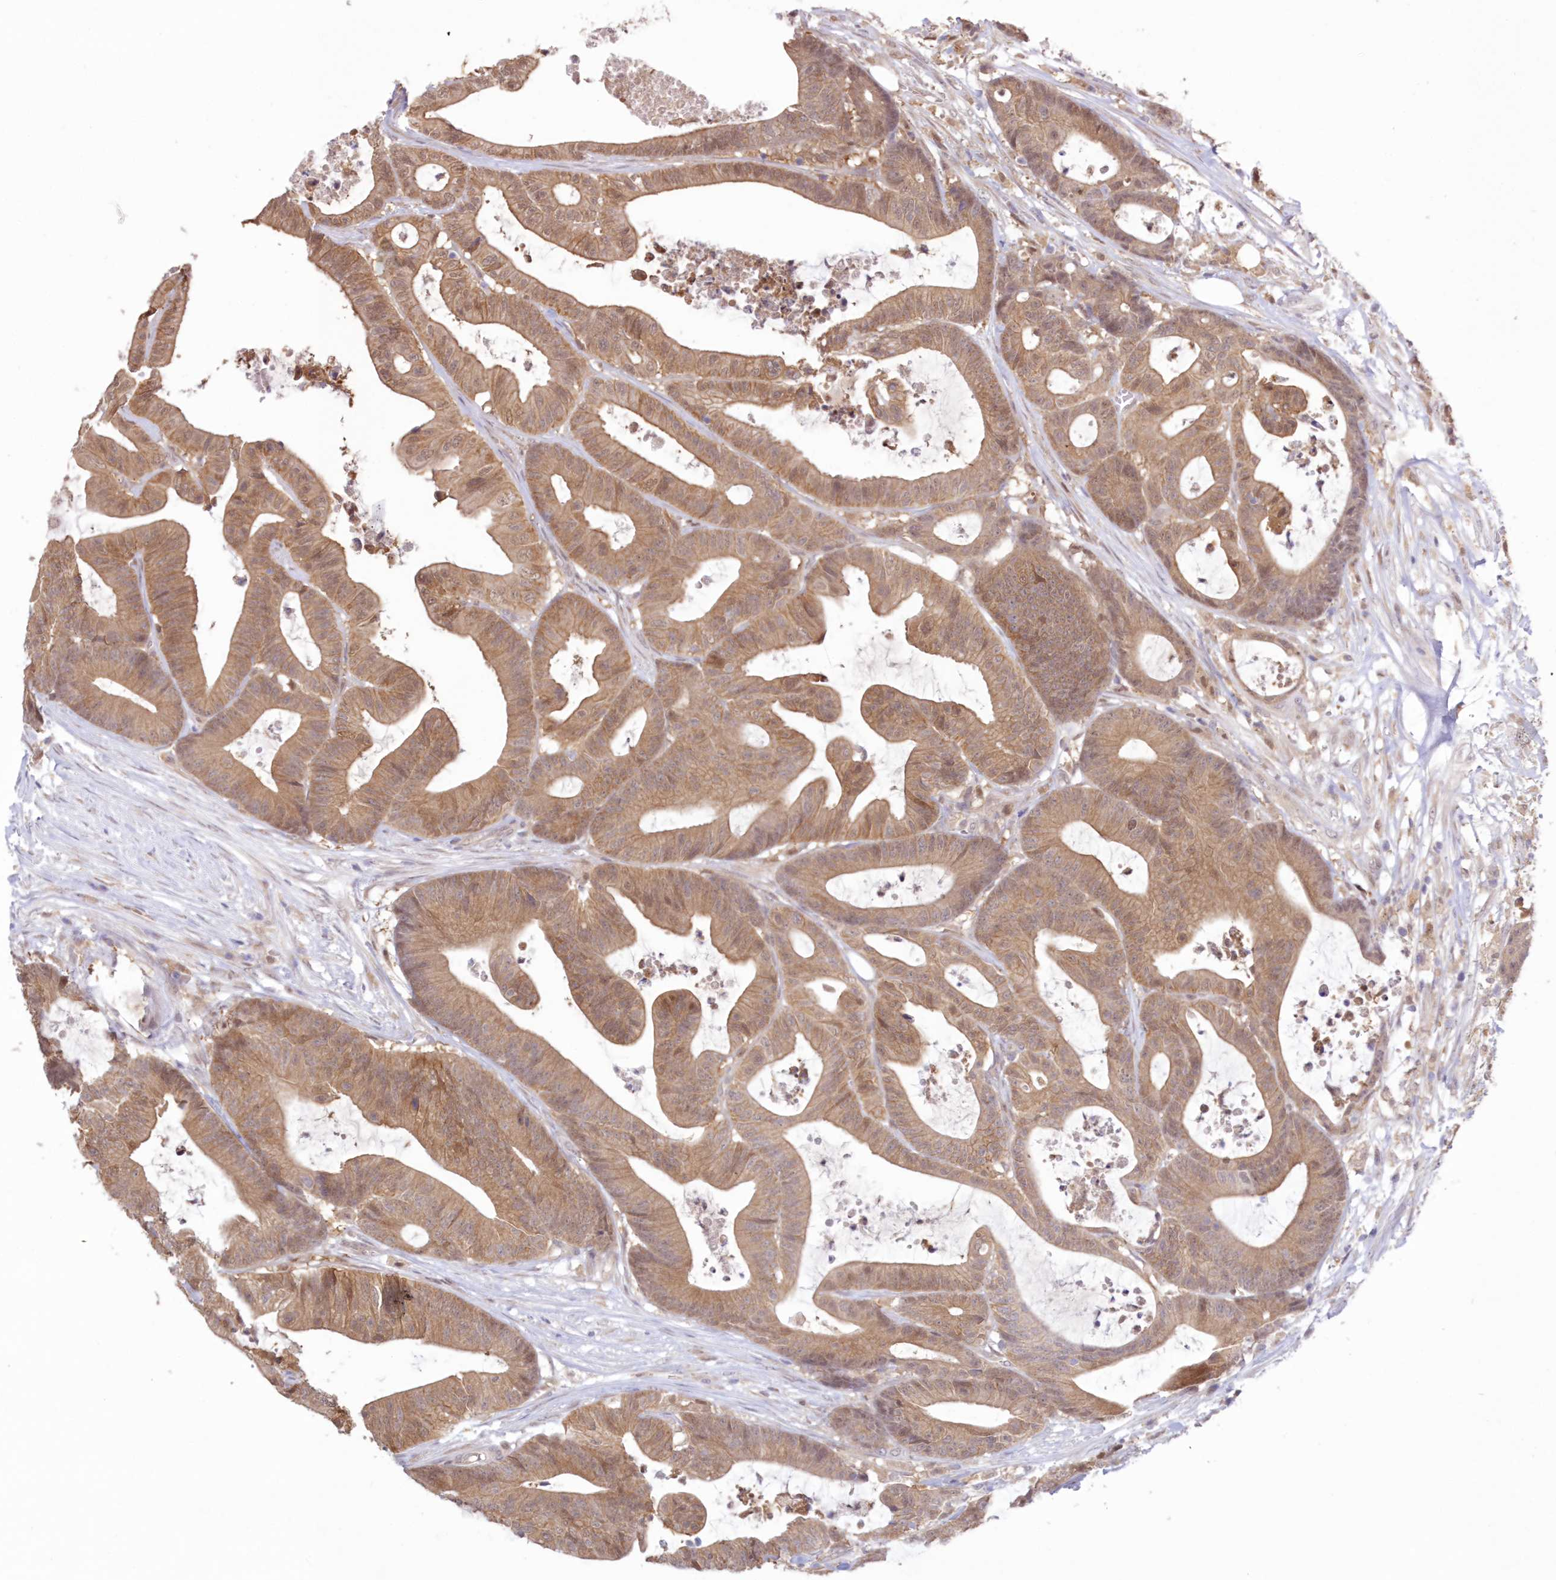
{"staining": {"intensity": "moderate", "quantity": ">75%", "location": "cytoplasmic/membranous"}, "tissue": "colorectal cancer", "cell_type": "Tumor cells", "image_type": "cancer", "snomed": [{"axis": "morphology", "description": "Adenocarcinoma, NOS"}, {"axis": "topography", "description": "Colon"}], "caption": "This image shows immunohistochemistry (IHC) staining of colorectal cancer (adenocarcinoma), with medium moderate cytoplasmic/membranous staining in about >75% of tumor cells.", "gene": "RNPEP", "patient": {"sex": "female", "age": 84}}